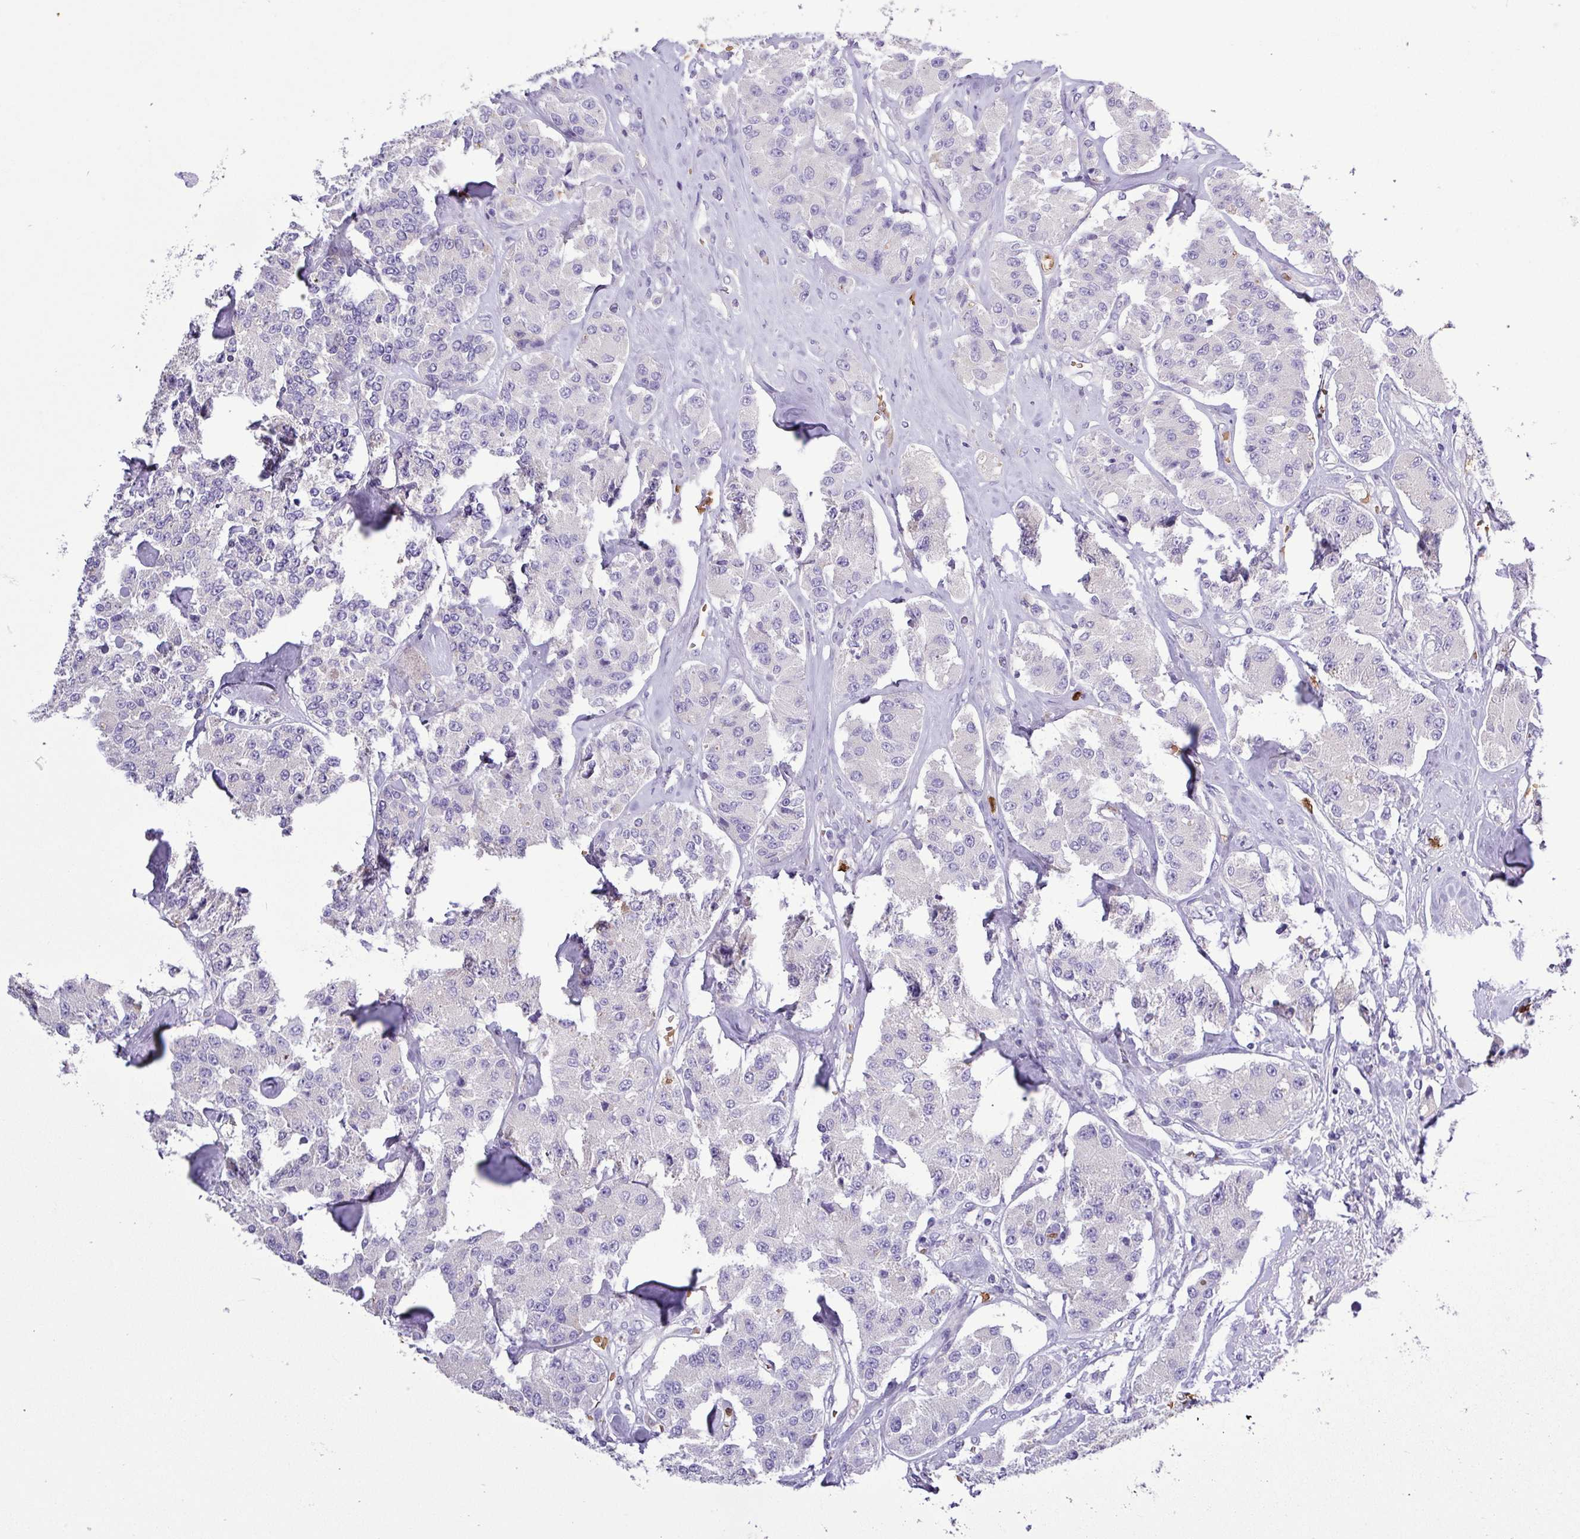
{"staining": {"intensity": "negative", "quantity": "none", "location": "none"}, "tissue": "carcinoid", "cell_type": "Tumor cells", "image_type": "cancer", "snomed": [{"axis": "morphology", "description": "Carcinoid, malignant, NOS"}, {"axis": "topography", "description": "Pancreas"}], "caption": "IHC micrograph of human carcinoid stained for a protein (brown), which reveals no staining in tumor cells.", "gene": "MGAT4B", "patient": {"sex": "male", "age": 41}}